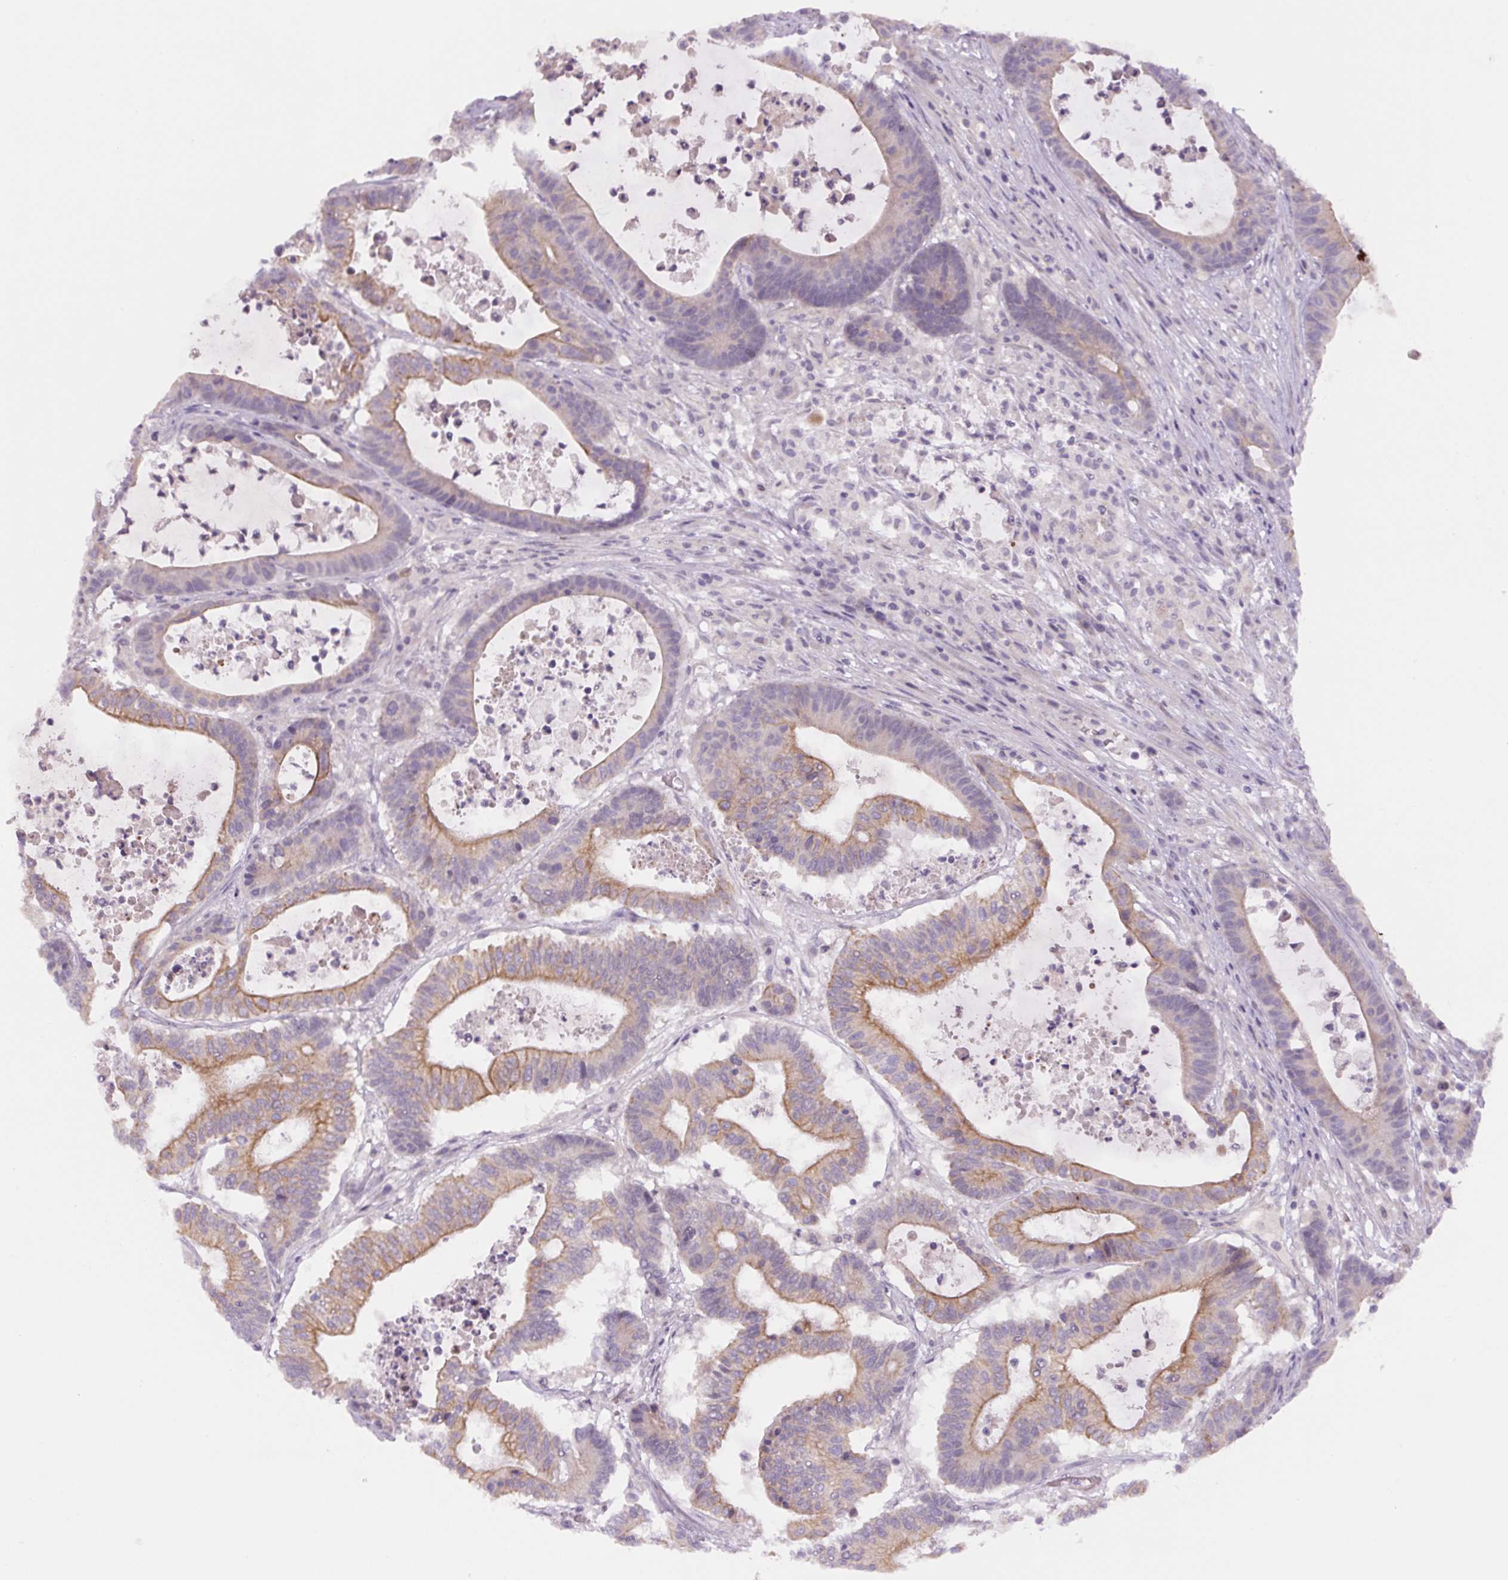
{"staining": {"intensity": "moderate", "quantity": "25%-75%", "location": "cytoplasmic/membranous"}, "tissue": "colorectal cancer", "cell_type": "Tumor cells", "image_type": "cancer", "snomed": [{"axis": "morphology", "description": "Adenocarcinoma, NOS"}, {"axis": "topography", "description": "Colon"}], "caption": "Colorectal adenocarcinoma stained with IHC exhibits moderate cytoplasmic/membranous expression in about 25%-75% of tumor cells. (Brightfield microscopy of DAB IHC at high magnification).", "gene": "YIF1B", "patient": {"sex": "female", "age": 84}}